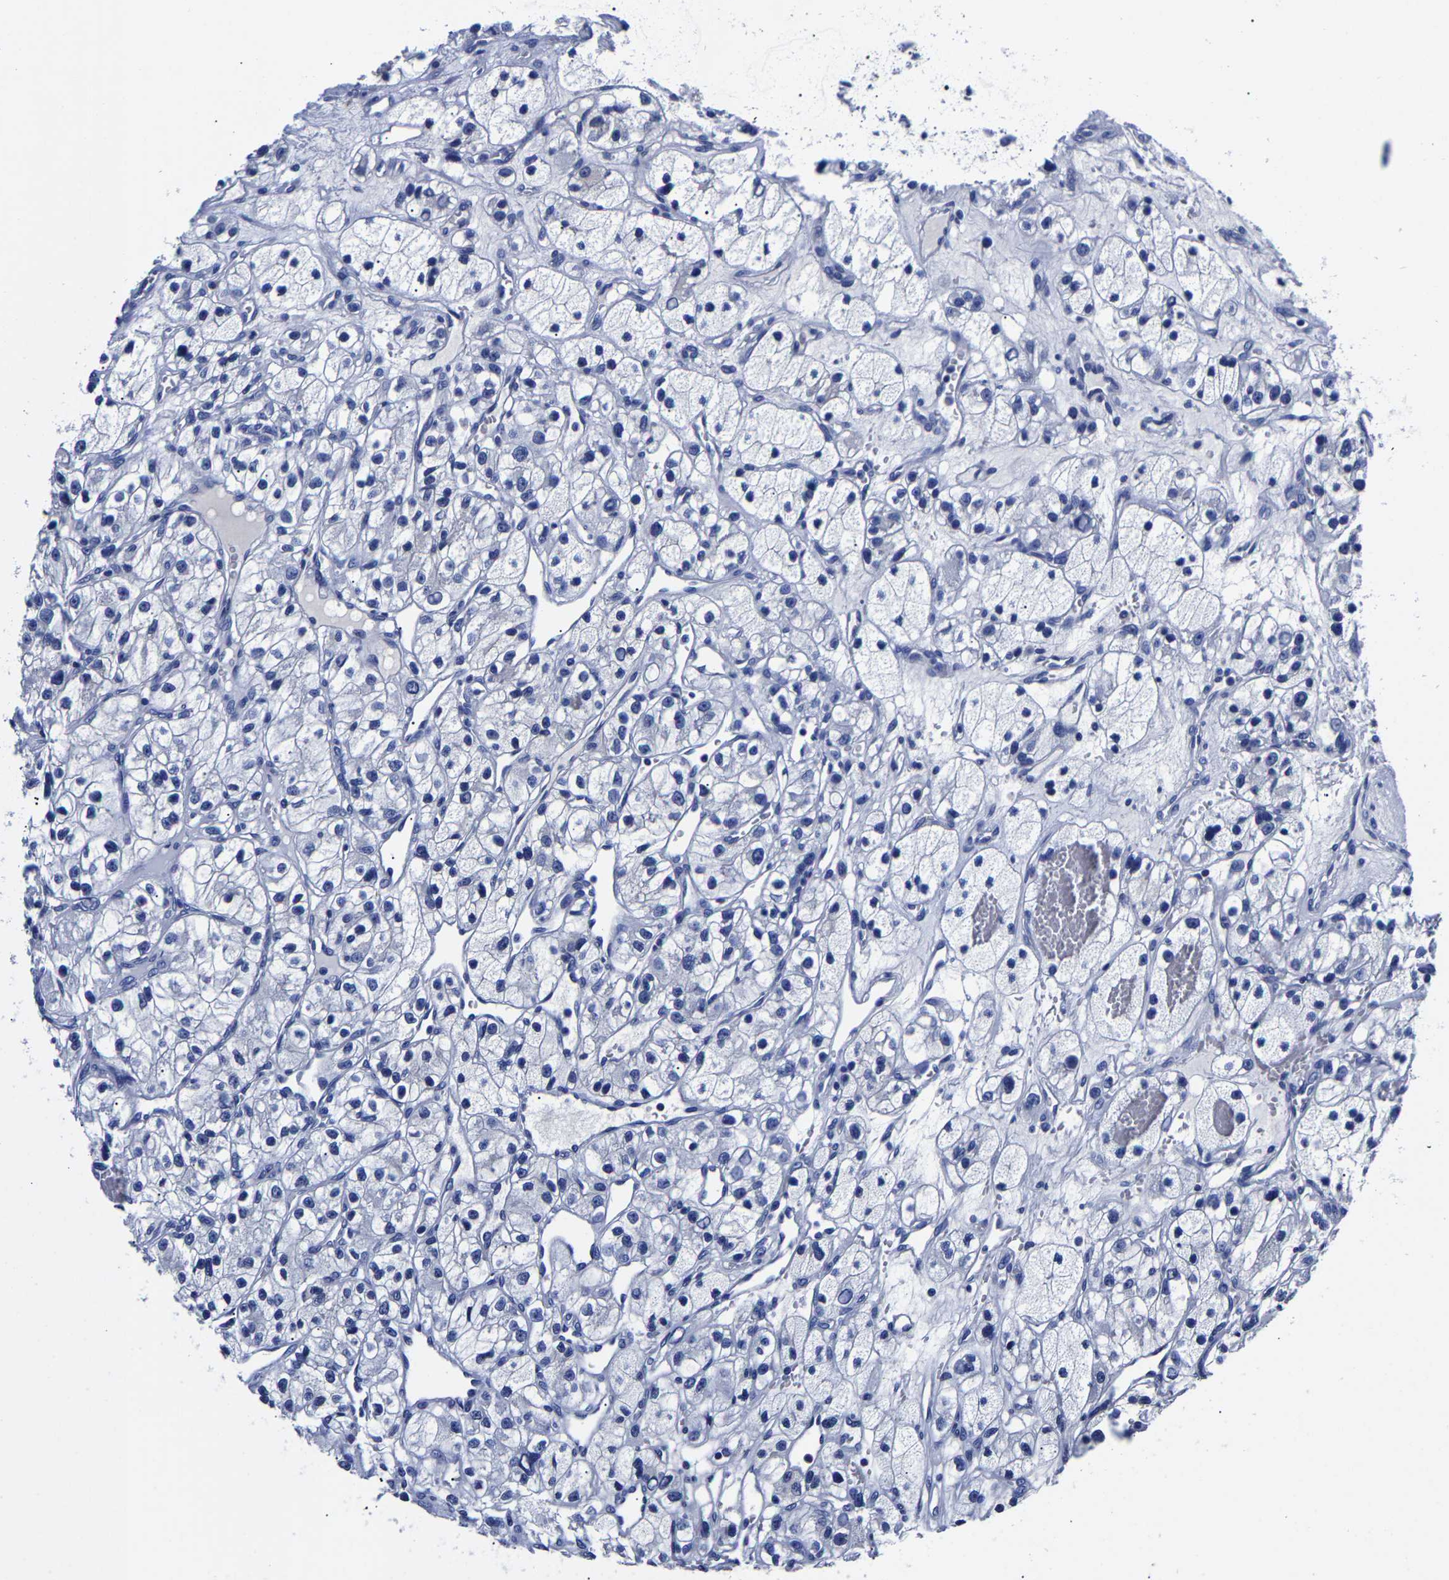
{"staining": {"intensity": "negative", "quantity": "none", "location": "none"}, "tissue": "renal cancer", "cell_type": "Tumor cells", "image_type": "cancer", "snomed": [{"axis": "morphology", "description": "Adenocarcinoma, NOS"}, {"axis": "topography", "description": "Kidney"}], "caption": "IHC photomicrograph of human renal cancer (adenocarcinoma) stained for a protein (brown), which shows no positivity in tumor cells.", "gene": "CPA2", "patient": {"sex": "female", "age": 57}}